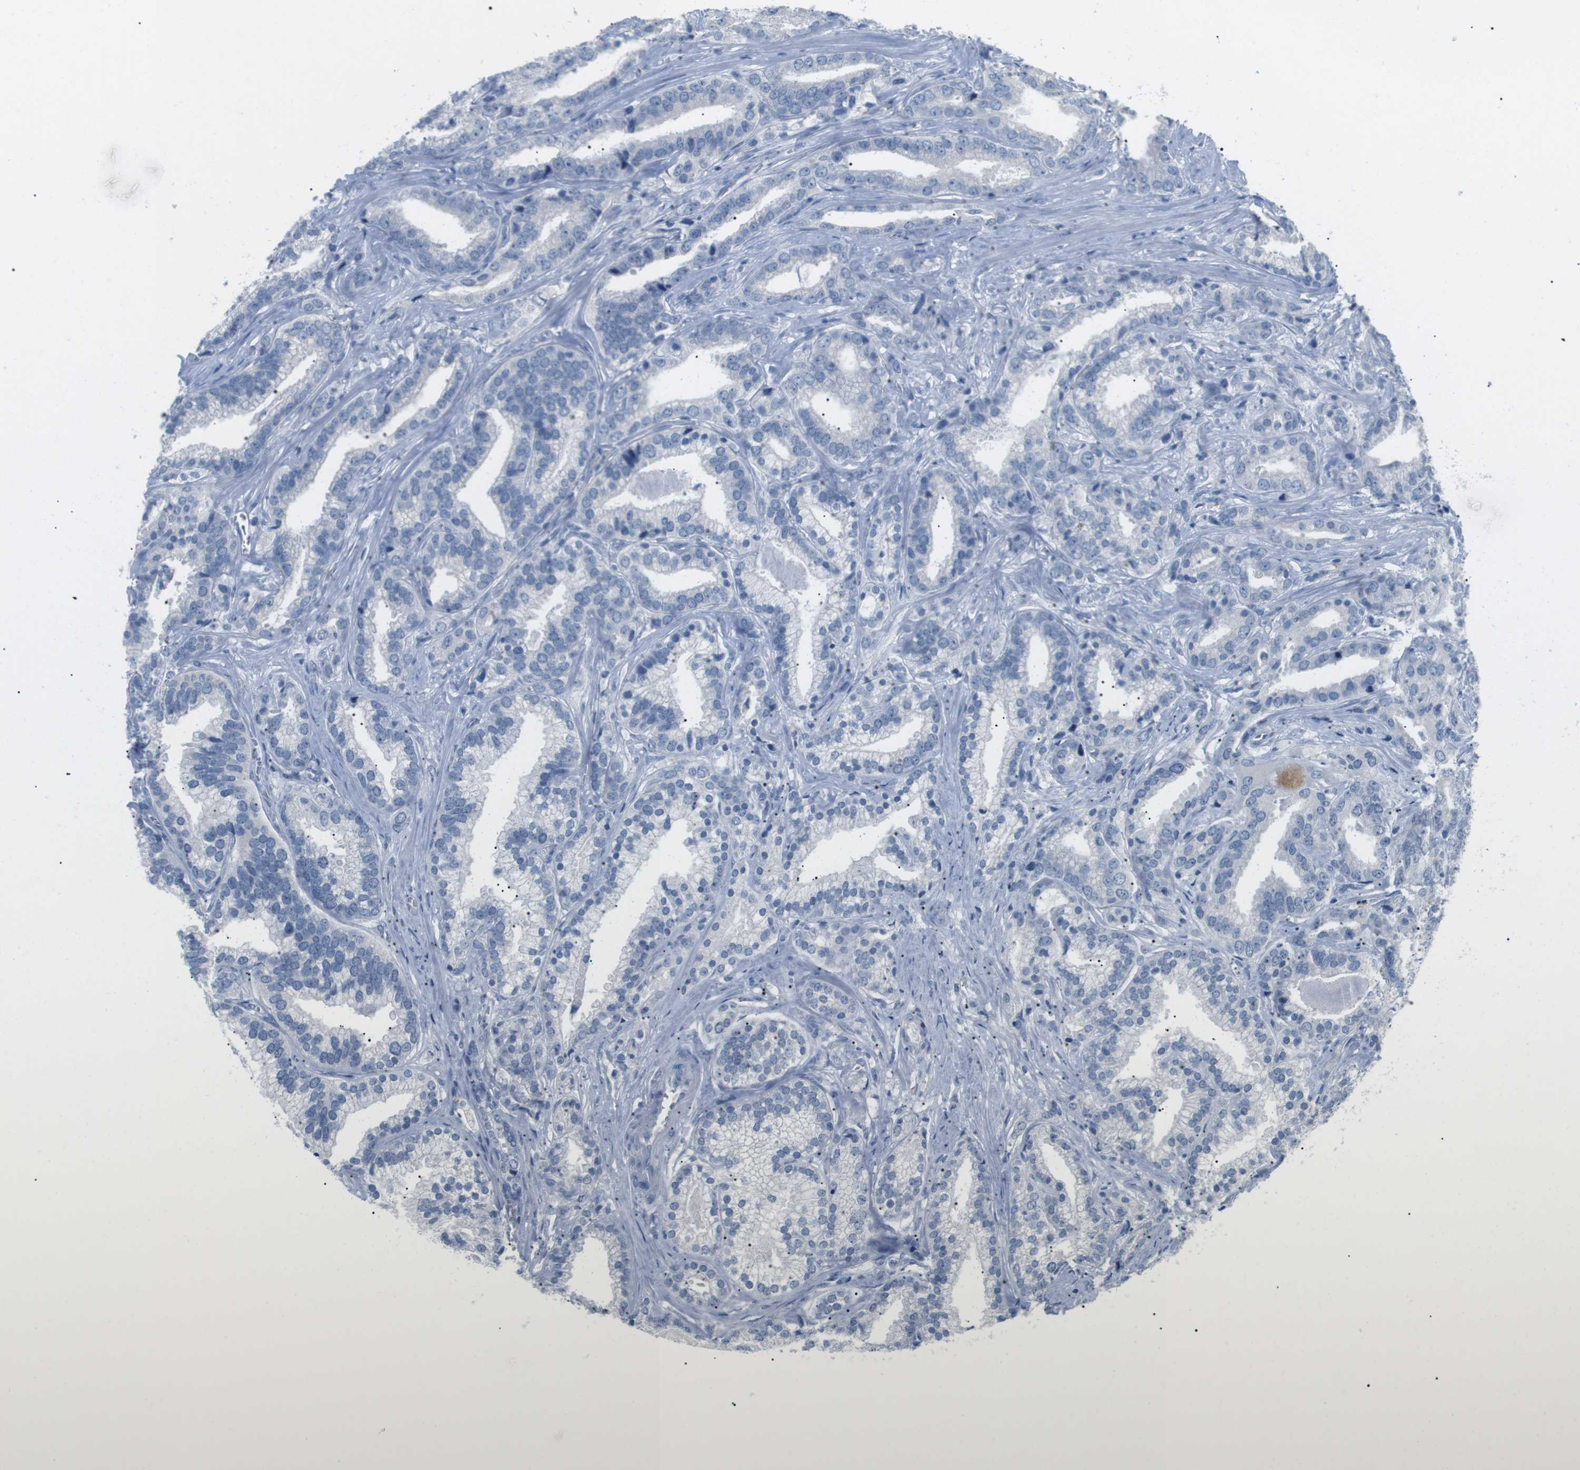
{"staining": {"intensity": "negative", "quantity": "none", "location": "none"}, "tissue": "prostate cancer", "cell_type": "Tumor cells", "image_type": "cancer", "snomed": [{"axis": "morphology", "description": "Adenocarcinoma, Low grade"}, {"axis": "topography", "description": "Prostate"}], "caption": "Tumor cells show no significant staining in low-grade adenocarcinoma (prostate).", "gene": "FCGRT", "patient": {"sex": "male", "age": 59}}